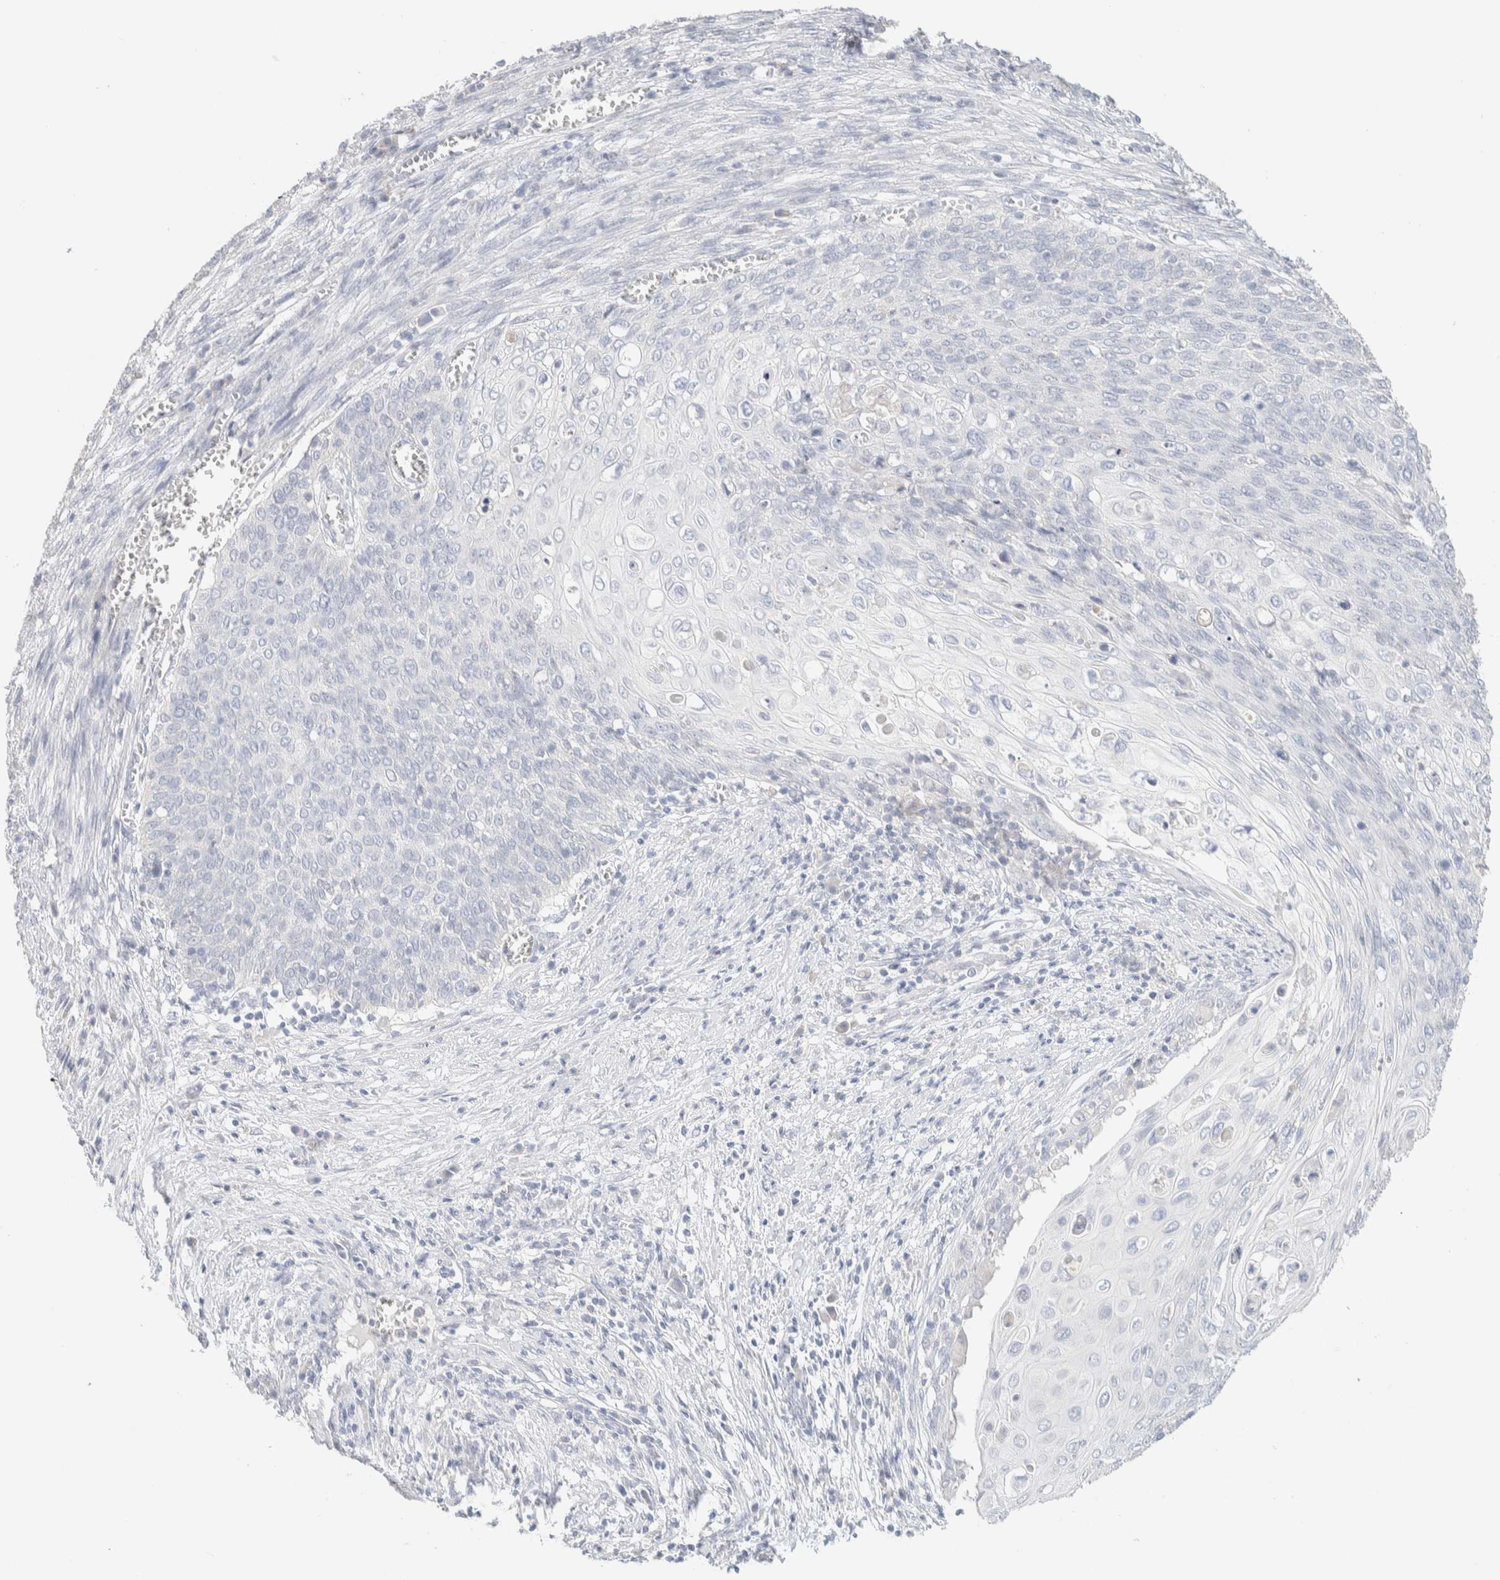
{"staining": {"intensity": "negative", "quantity": "none", "location": "none"}, "tissue": "cervical cancer", "cell_type": "Tumor cells", "image_type": "cancer", "snomed": [{"axis": "morphology", "description": "Squamous cell carcinoma, NOS"}, {"axis": "topography", "description": "Cervix"}], "caption": "Immunohistochemical staining of human cervical cancer shows no significant expression in tumor cells. (DAB (3,3'-diaminobenzidine) immunohistochemistry (IHC), high magnification).", "gene": "RIDA", "patient": {"sex": "female", "age": 39}}